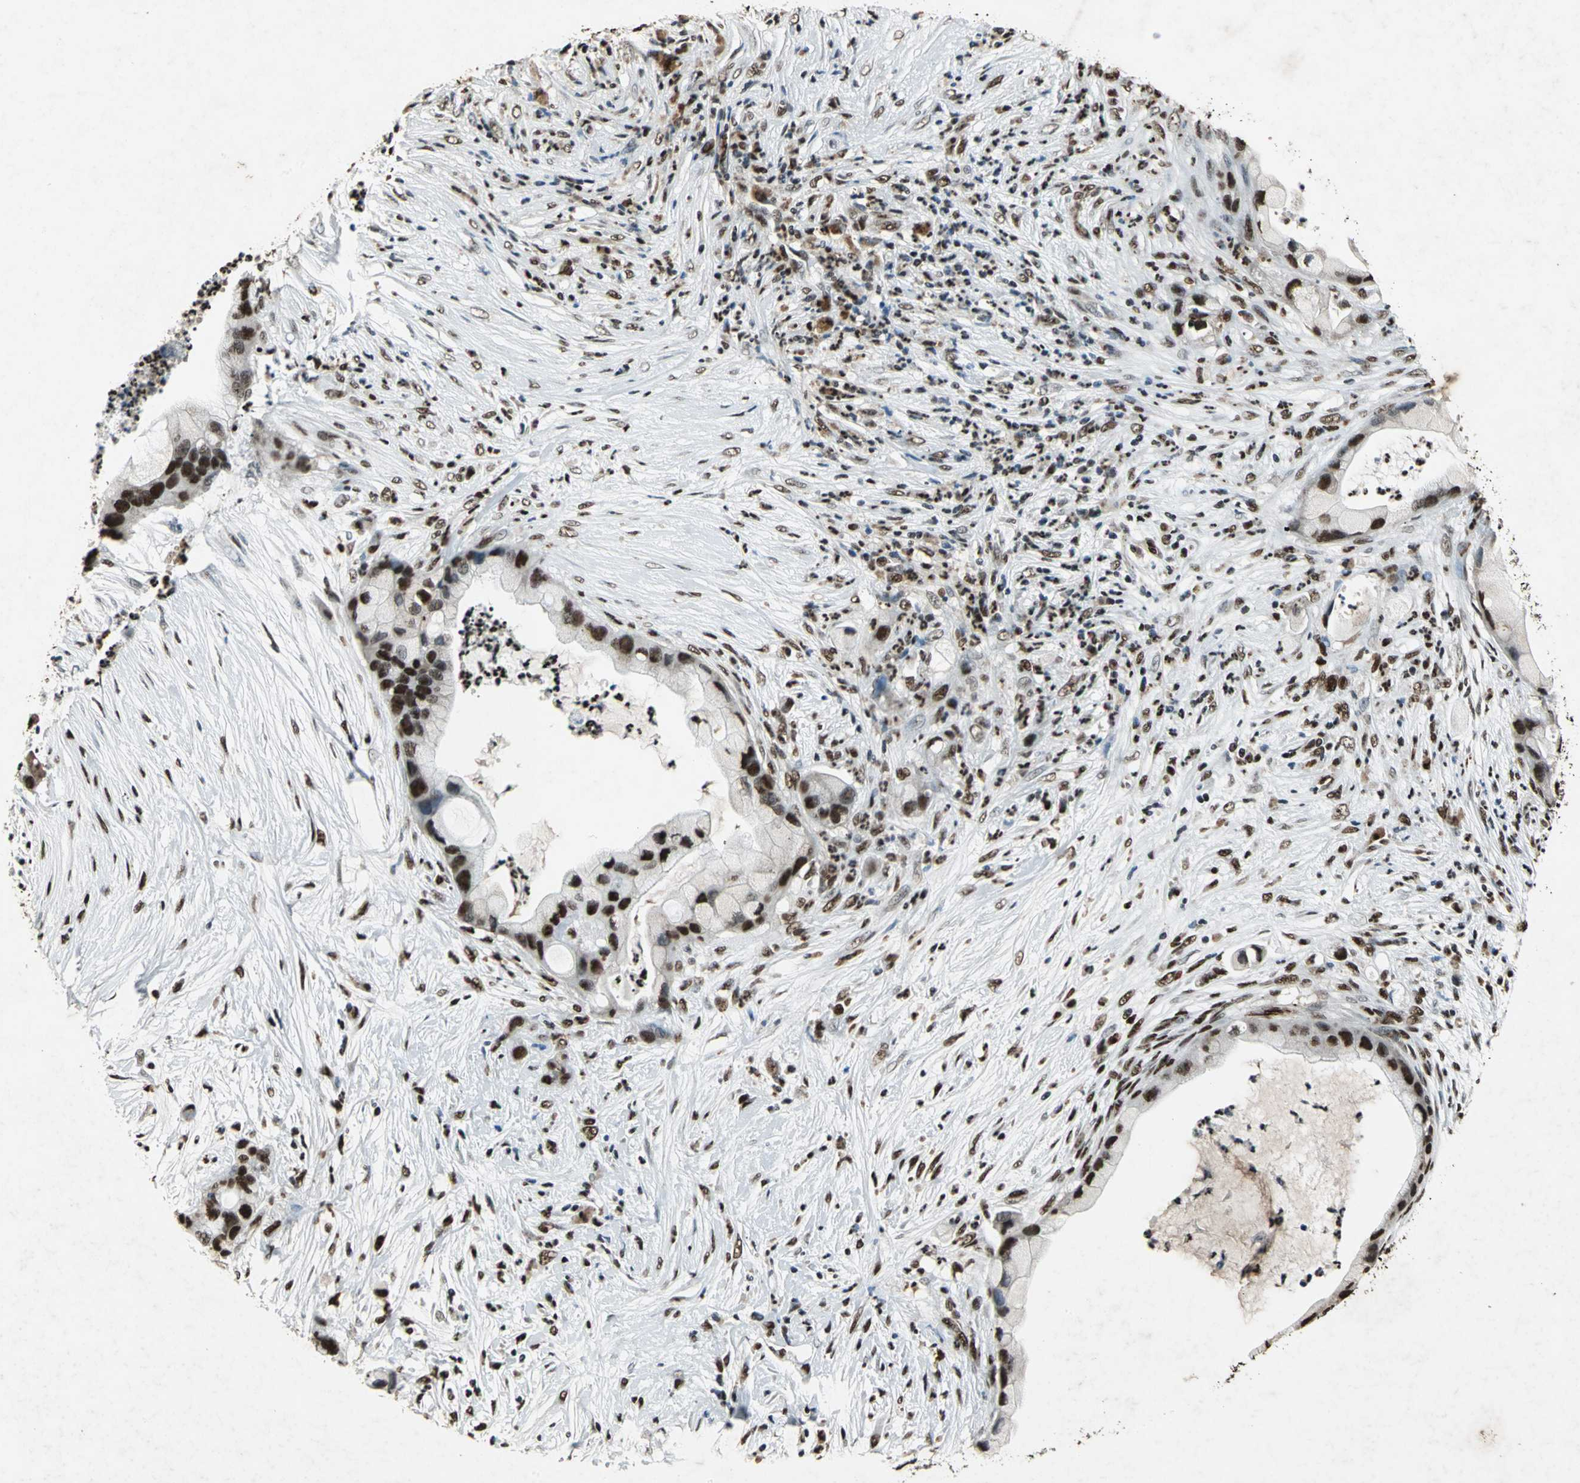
{"staining": {"intensity": "strong", "quantity": ">75%", "location": "nuclear"}, "tissue": "pancreatic cancer", "cell_type": "Tumor cells", "image_type": "cancer", "snomed": [{"axis": "morphology", "description": "Adenocarcinoma, NOS"}, {"axis": "topography", "description": "Pancreas"}], "caption": "The photomicrograph exhibits immunohistochemical staining of pancreatic cancer (adenocarcinoma). There is strong nuclear expression is appreciated in approximately >75% of tumor cells. The staining was performed using DAB (3,3'-diaminobenzidine) to visualize the protein expression in brown, while the nuclei were stained in blue with hematoxylin (Magnification: 20x).", "gene": "ANP32A", "patient": {"sex": "female", "age": 59}}